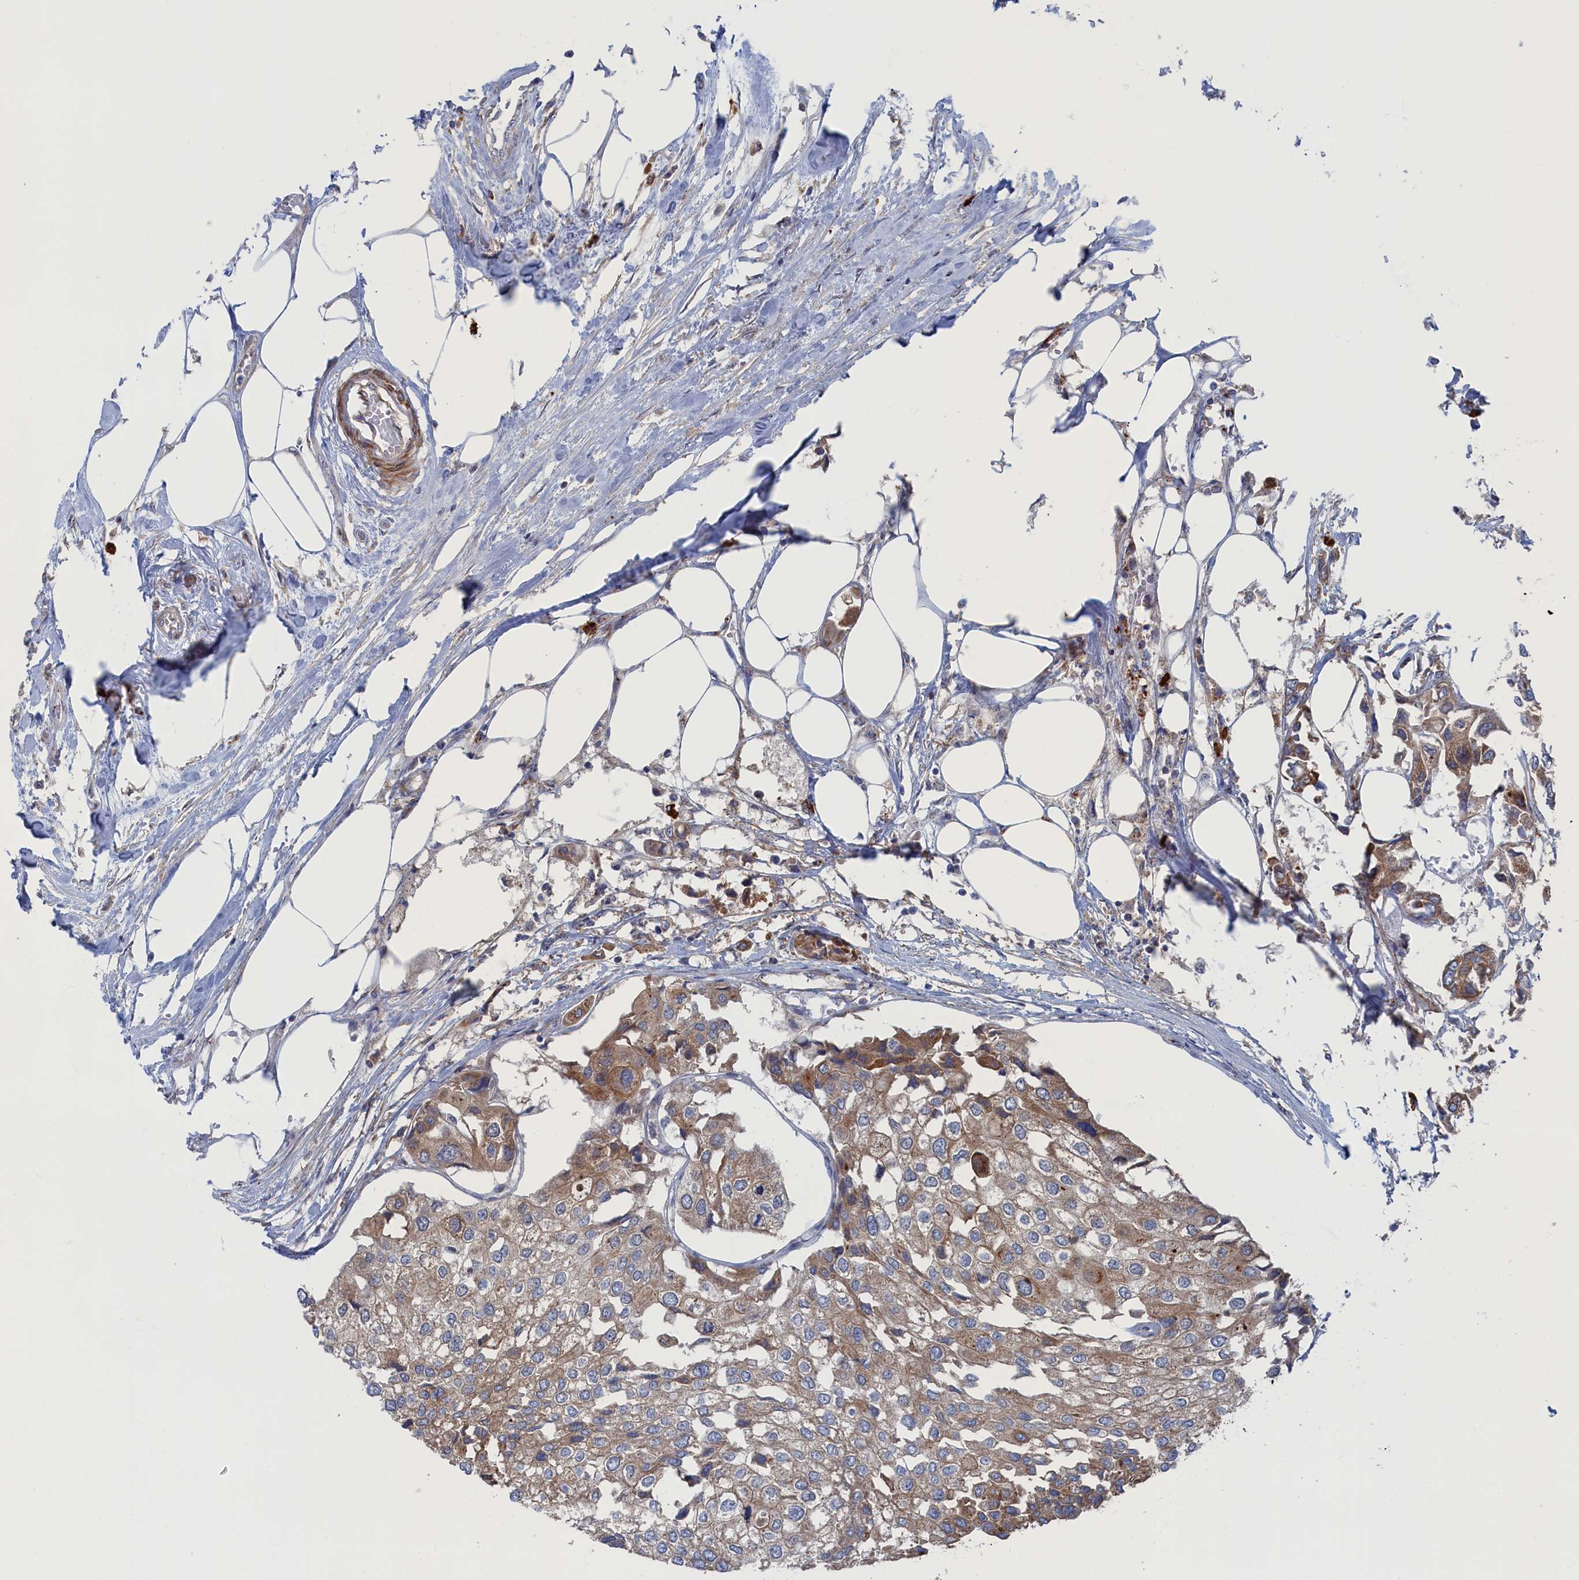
{"staining": {"intensity": "weak", "quantity": ">75%", "location": "cytoplasmic/membranous"}, "tissue": "urothelial cancer", "cell_type": "Tumor cells", "image_type": "cancer", "snomed": [{"axis": "morphology", "description": "Urothelial carcinoma, High grade"}, {"axis": "topography", "description": "Urinary bladder"}], "caption": "This photomicrograph reveals IHC staining of human urothelial cancer, with low weak cytoplasmic/membranous expression in about >75% of tumor cells.", "gene": "FILIP1L", "patient": {"sex": "male", "age": 64}}